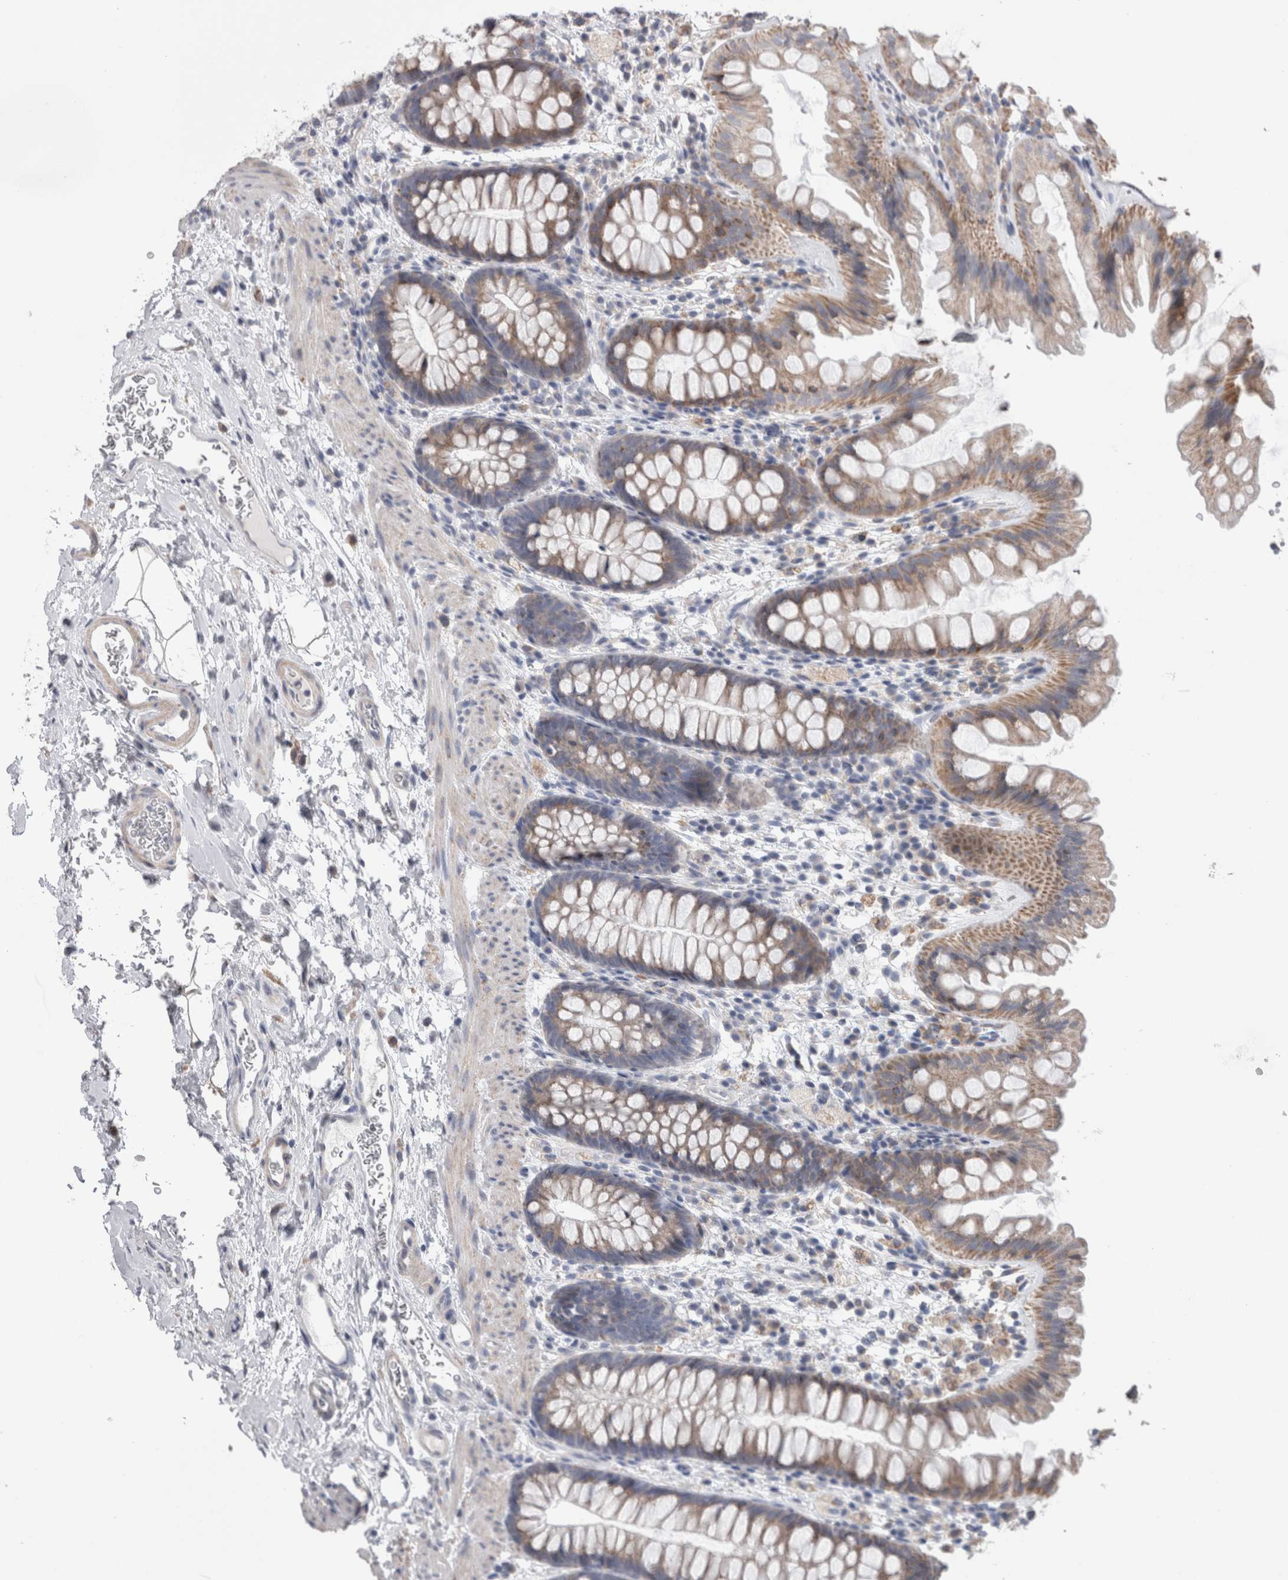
{"staining": {"intensity": "negative", "quantity": "none", "location": "none"}, "tissue": "colon", "cell_type": "Endothelial cells", "image_type": "normal", "snomed": [{"axis": "morphology", "description": "Normal tissue, NOS"}, {"axis": "topography", "description": "Colon"}], "caption": "Histopathology image shows no significant protein staining in endothelial cells of unremarkable colon.", "gene": "GDAP1", "patient": {"sex": "female", "age": 62}}